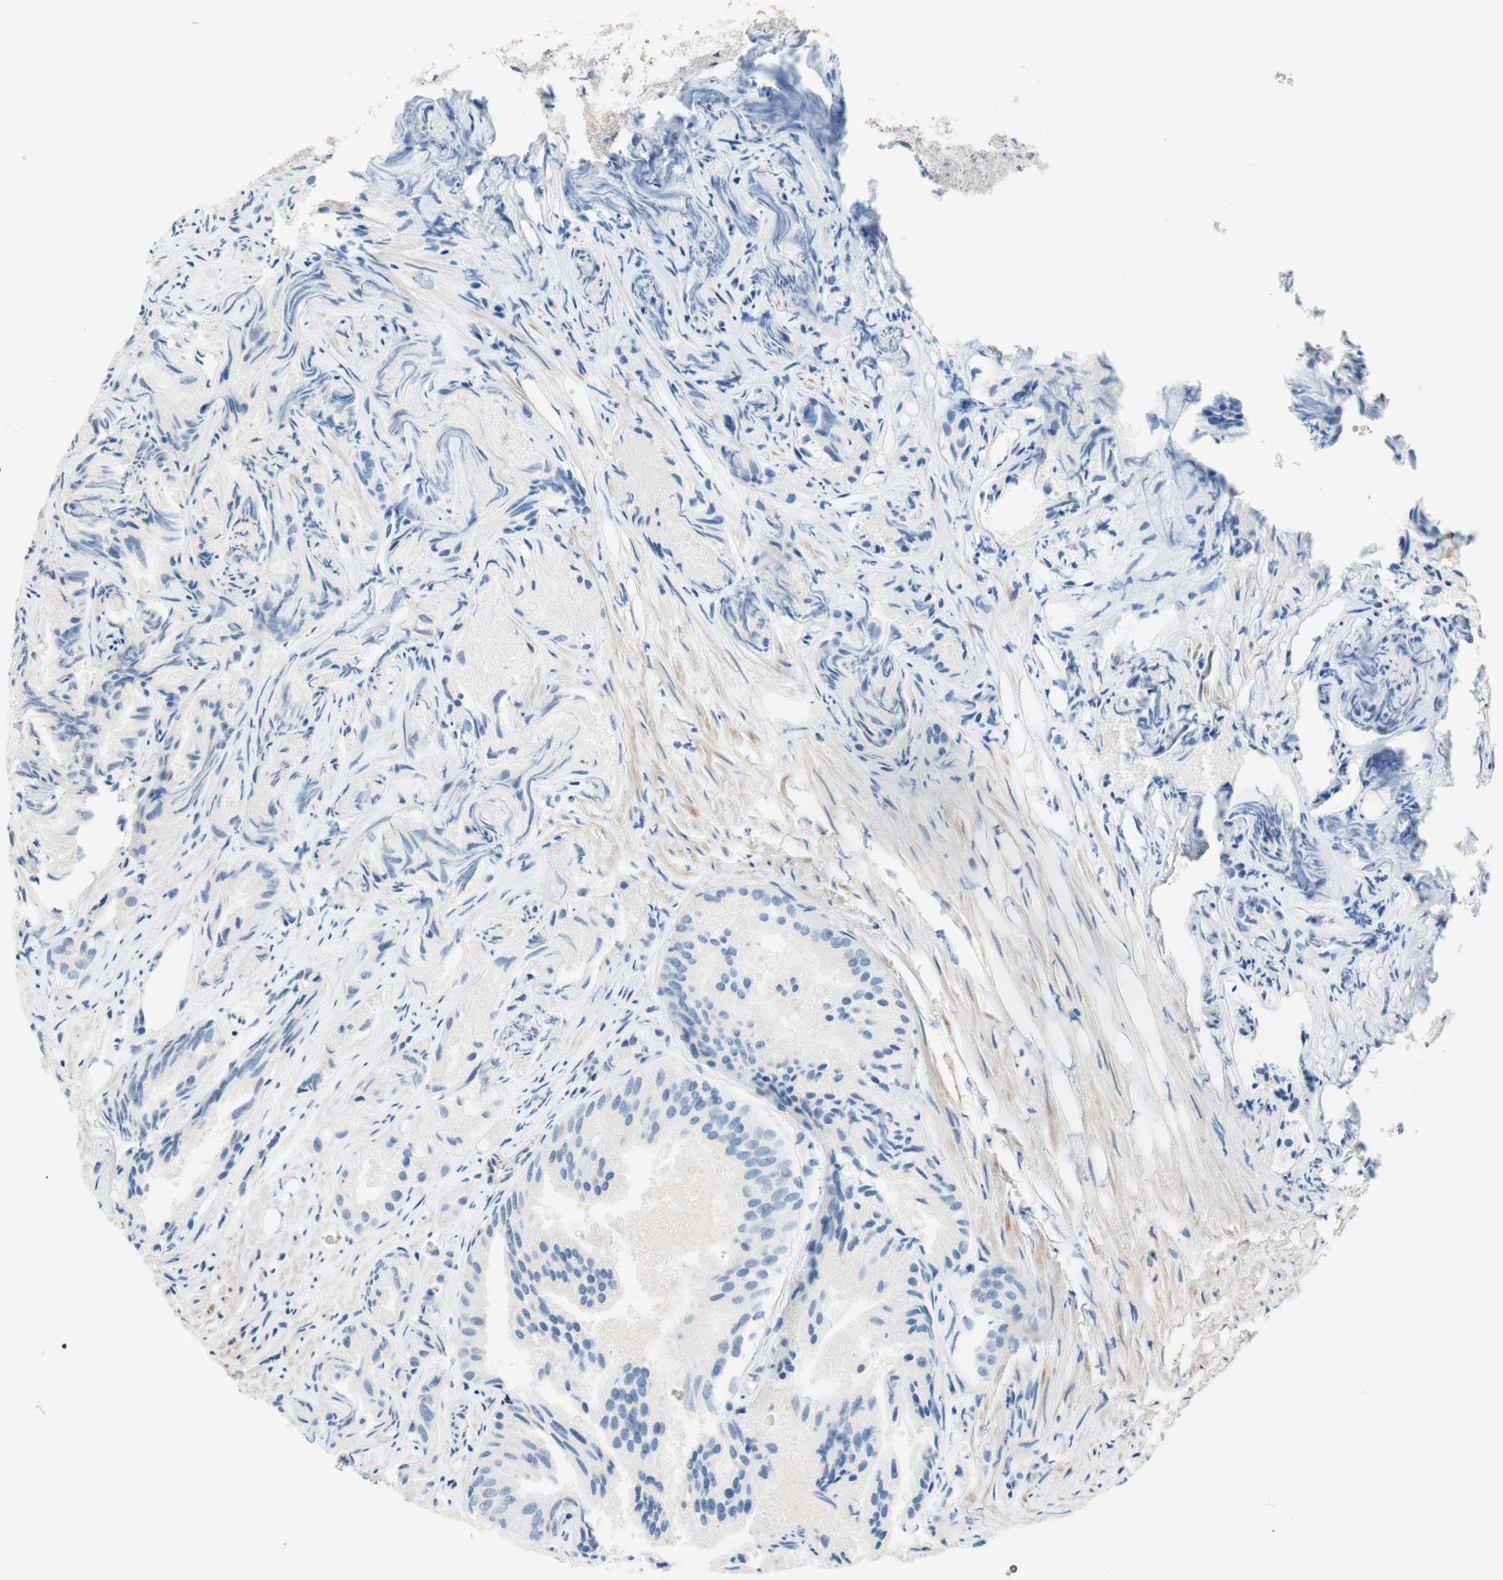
{"staining": {"intensity": "negative", "quantity": "none", "location": "none"}, "tissue": "prostate cancer", "cell_type": "Tumor cells", "image_type": "cancer", "snomed": [{"axis": "morphology", "description": "Adenocarcinoma, Low grade"}, {"axis": "topography", "description": "Prostate"}], "caption": "Human prostate cancer (low-grade adenocarcinoma) stained for a protein using immunohistochemistry reveals no expression in tumor cells.", "gene": "JPH1", "patient": {"sex": "male", "age": 72}}